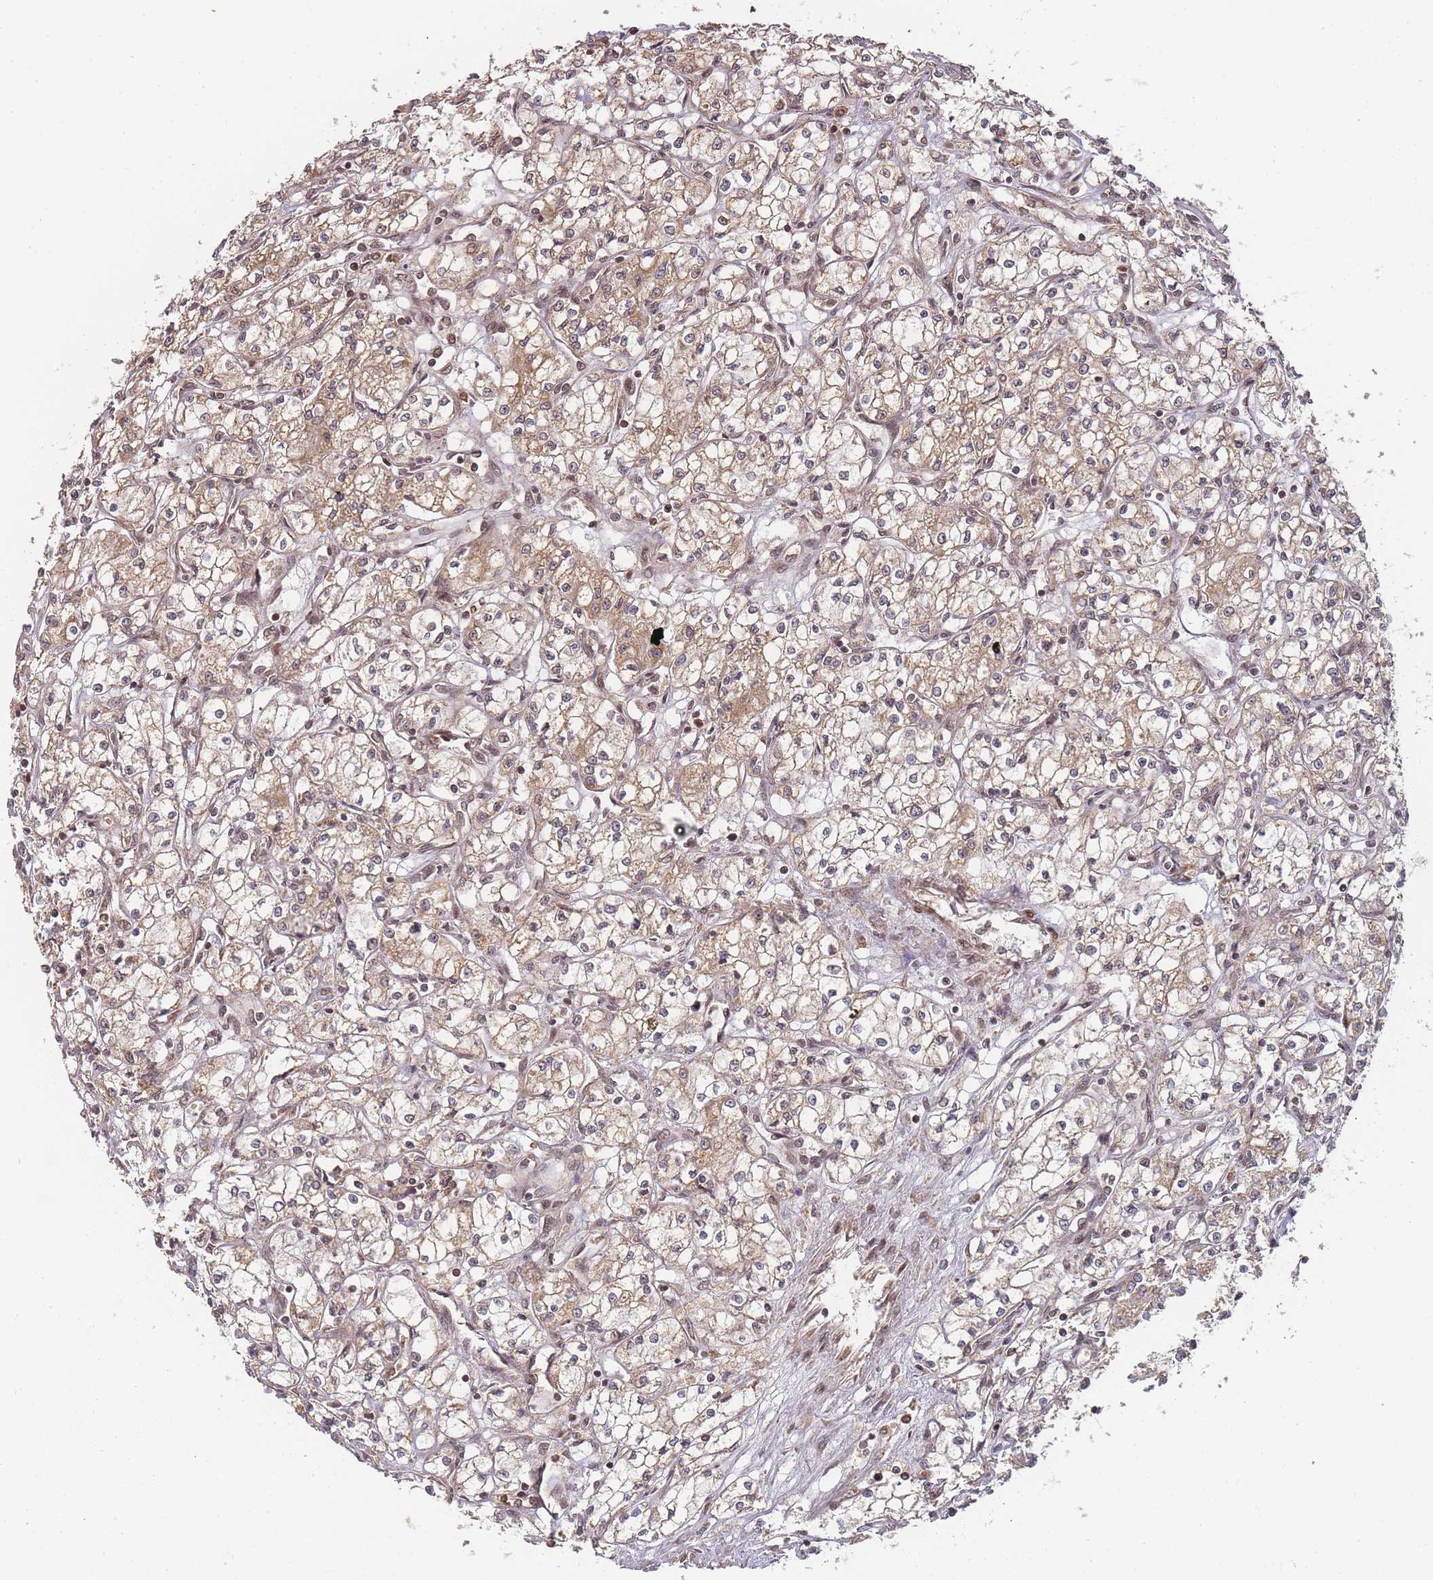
{"staining": {"intensity": "weak", "quantity": ">75%", "location": "cytoplasmic/membranous"}, "tissue": "renal cancer", "cell_type": "Tumor cells", "image_type": "cancer", "snomed": [{"axis": "morphology", "description": "Adenocarcinoma, NOS"}, {"axis": "topography", "description": "Kidney"}], "caption": "Protein staining by immunohistochemistry shows weak cytoplasmic/membranous expression in approximately >75% of tumor cells in renal cancer. (DAB (3,3'-diaminobenzidine) = brown stain, brightfield microscopy at high magnification).", "gene": "ZNF497", "patient": {"sex": "male", "age": 59}}